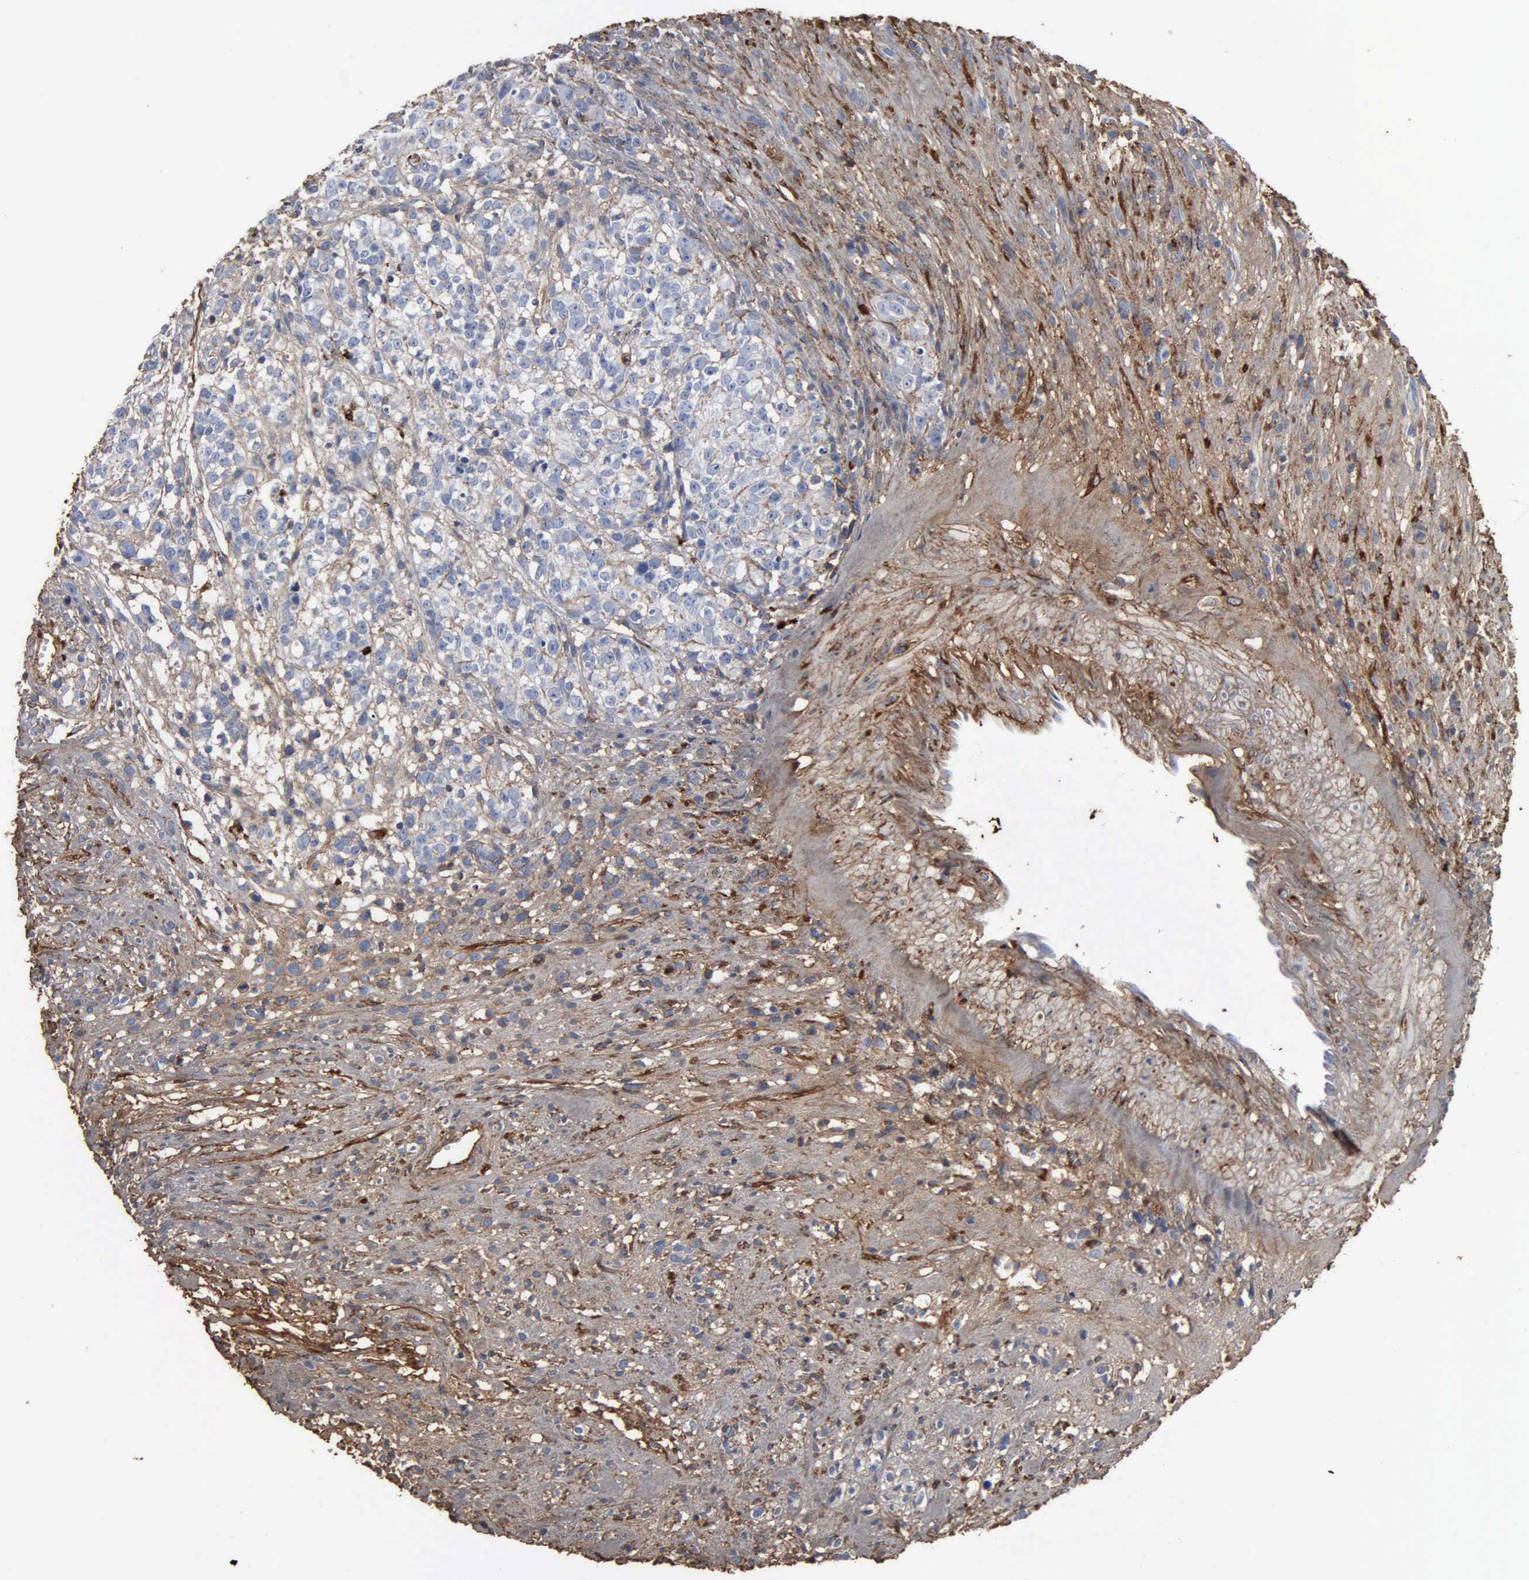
{"staining": {"intensity": "weak", "quantity": "<25%", "location": "cytoplasmic/membranous"}, "tissue": "glioma", "cell_type": "Tumor cells", "image_type": "cancer", "snomed": [{"axis": "morphology", "description": "Glioma, malignant, High grade"}, {"axis": "topography", "description": "Brain"}], "caption": "DAB immunohistochemical staining of glioma displays no significant positivity in tumor cells.", "gene": "FN1", "patient": {"sex": "male", "age": 66}}